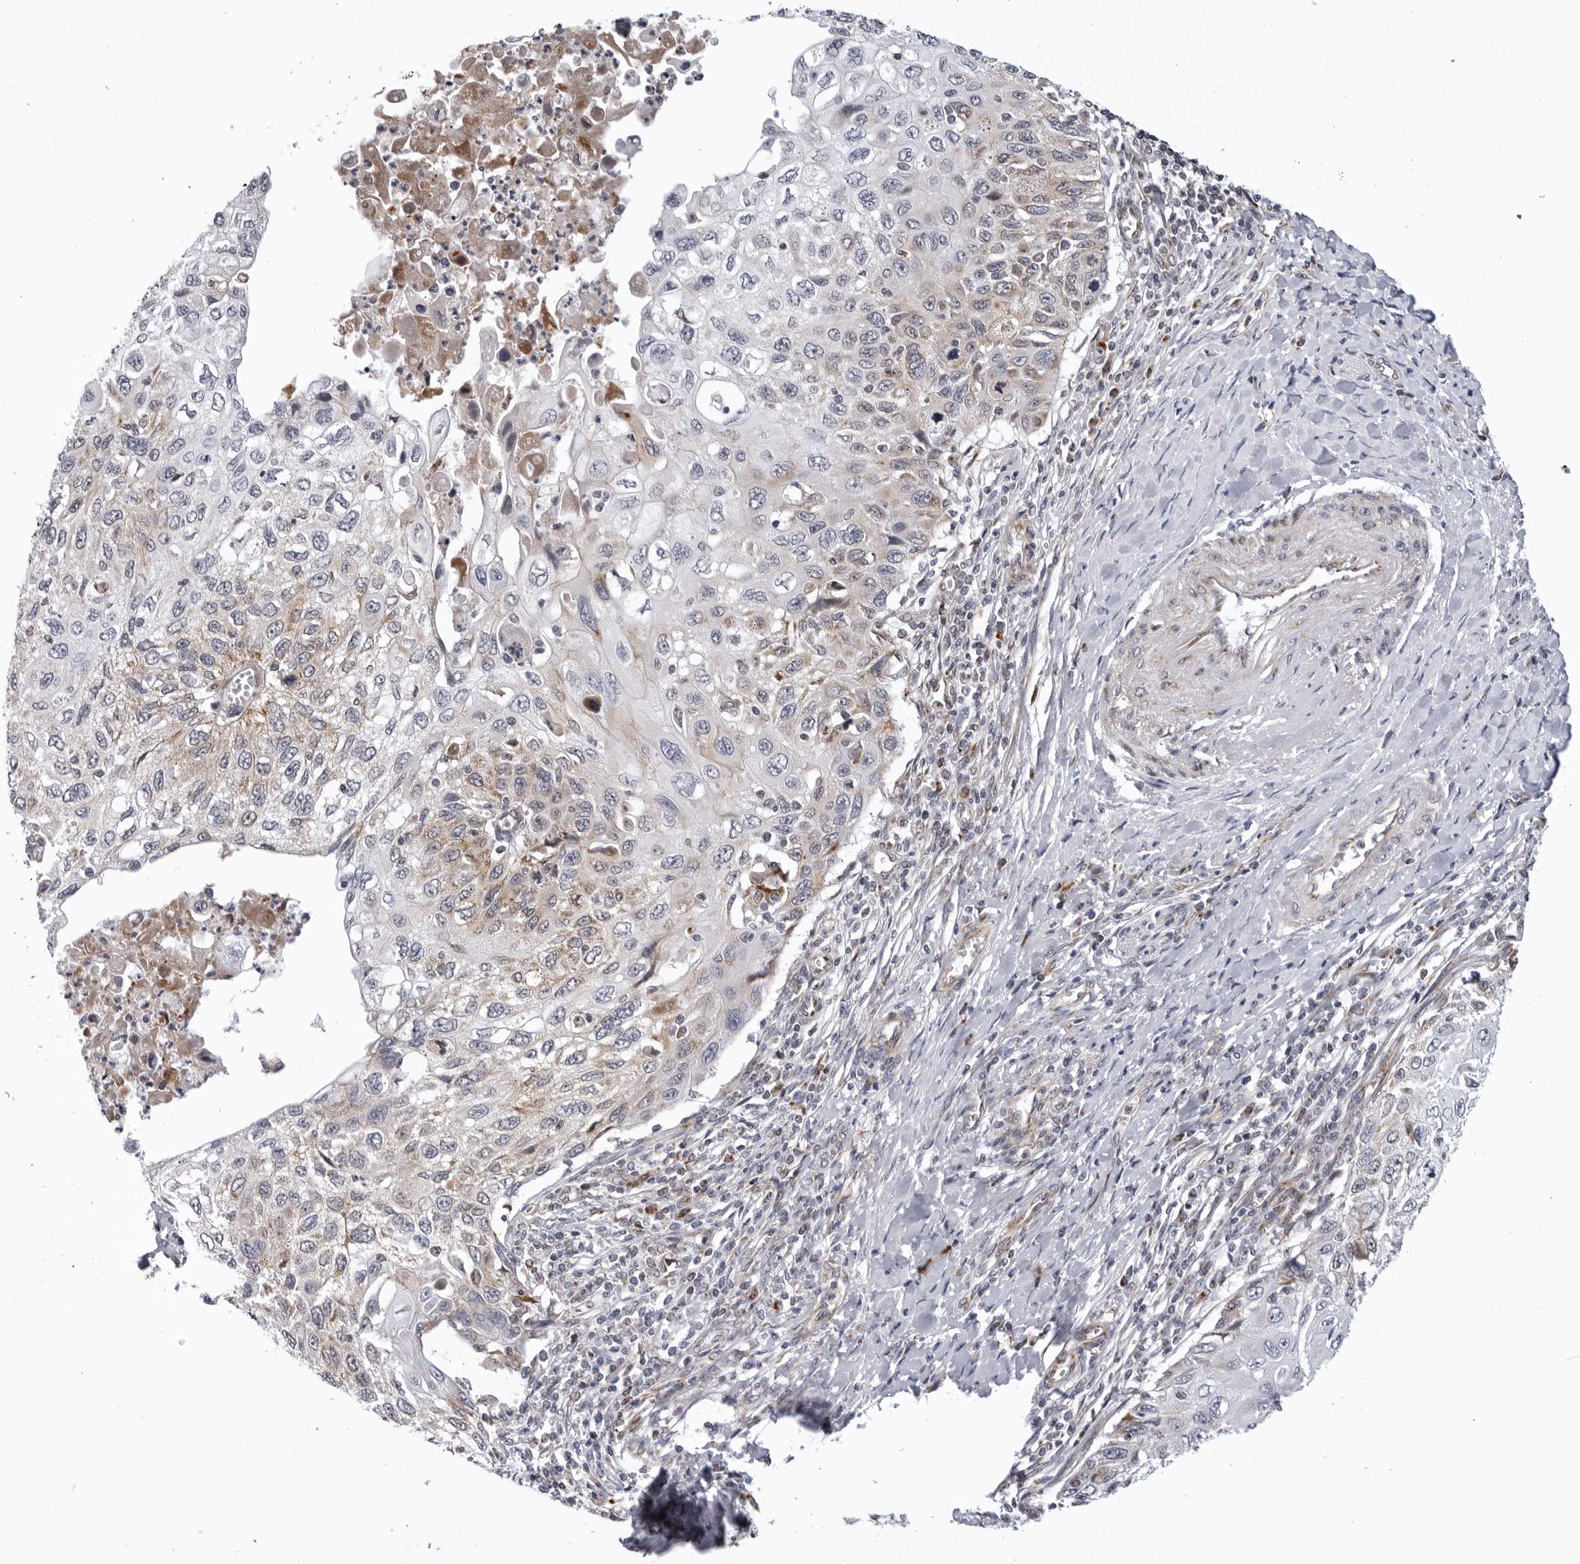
{"staining": {"intensity": "weak", "quantity": "<25%", "location": "cytoplasmic/membranous"}, "tissue": "cervical cancer", "cell_type": "Tumor cells", "image_type": "cancer", "snomed": [{"axis": "morphology", "description": "Squamous cell carcinoma, NOS"}, {"axis": "topography", "description": "Cervix"}], "caption": "This is a micrograph of immunohistochemistry staining of cervical squamous cell carcinoma, which shows no staining in tumor cells.", "gene": "CDK20", "patient": {"sex": "female", "age": 70}}